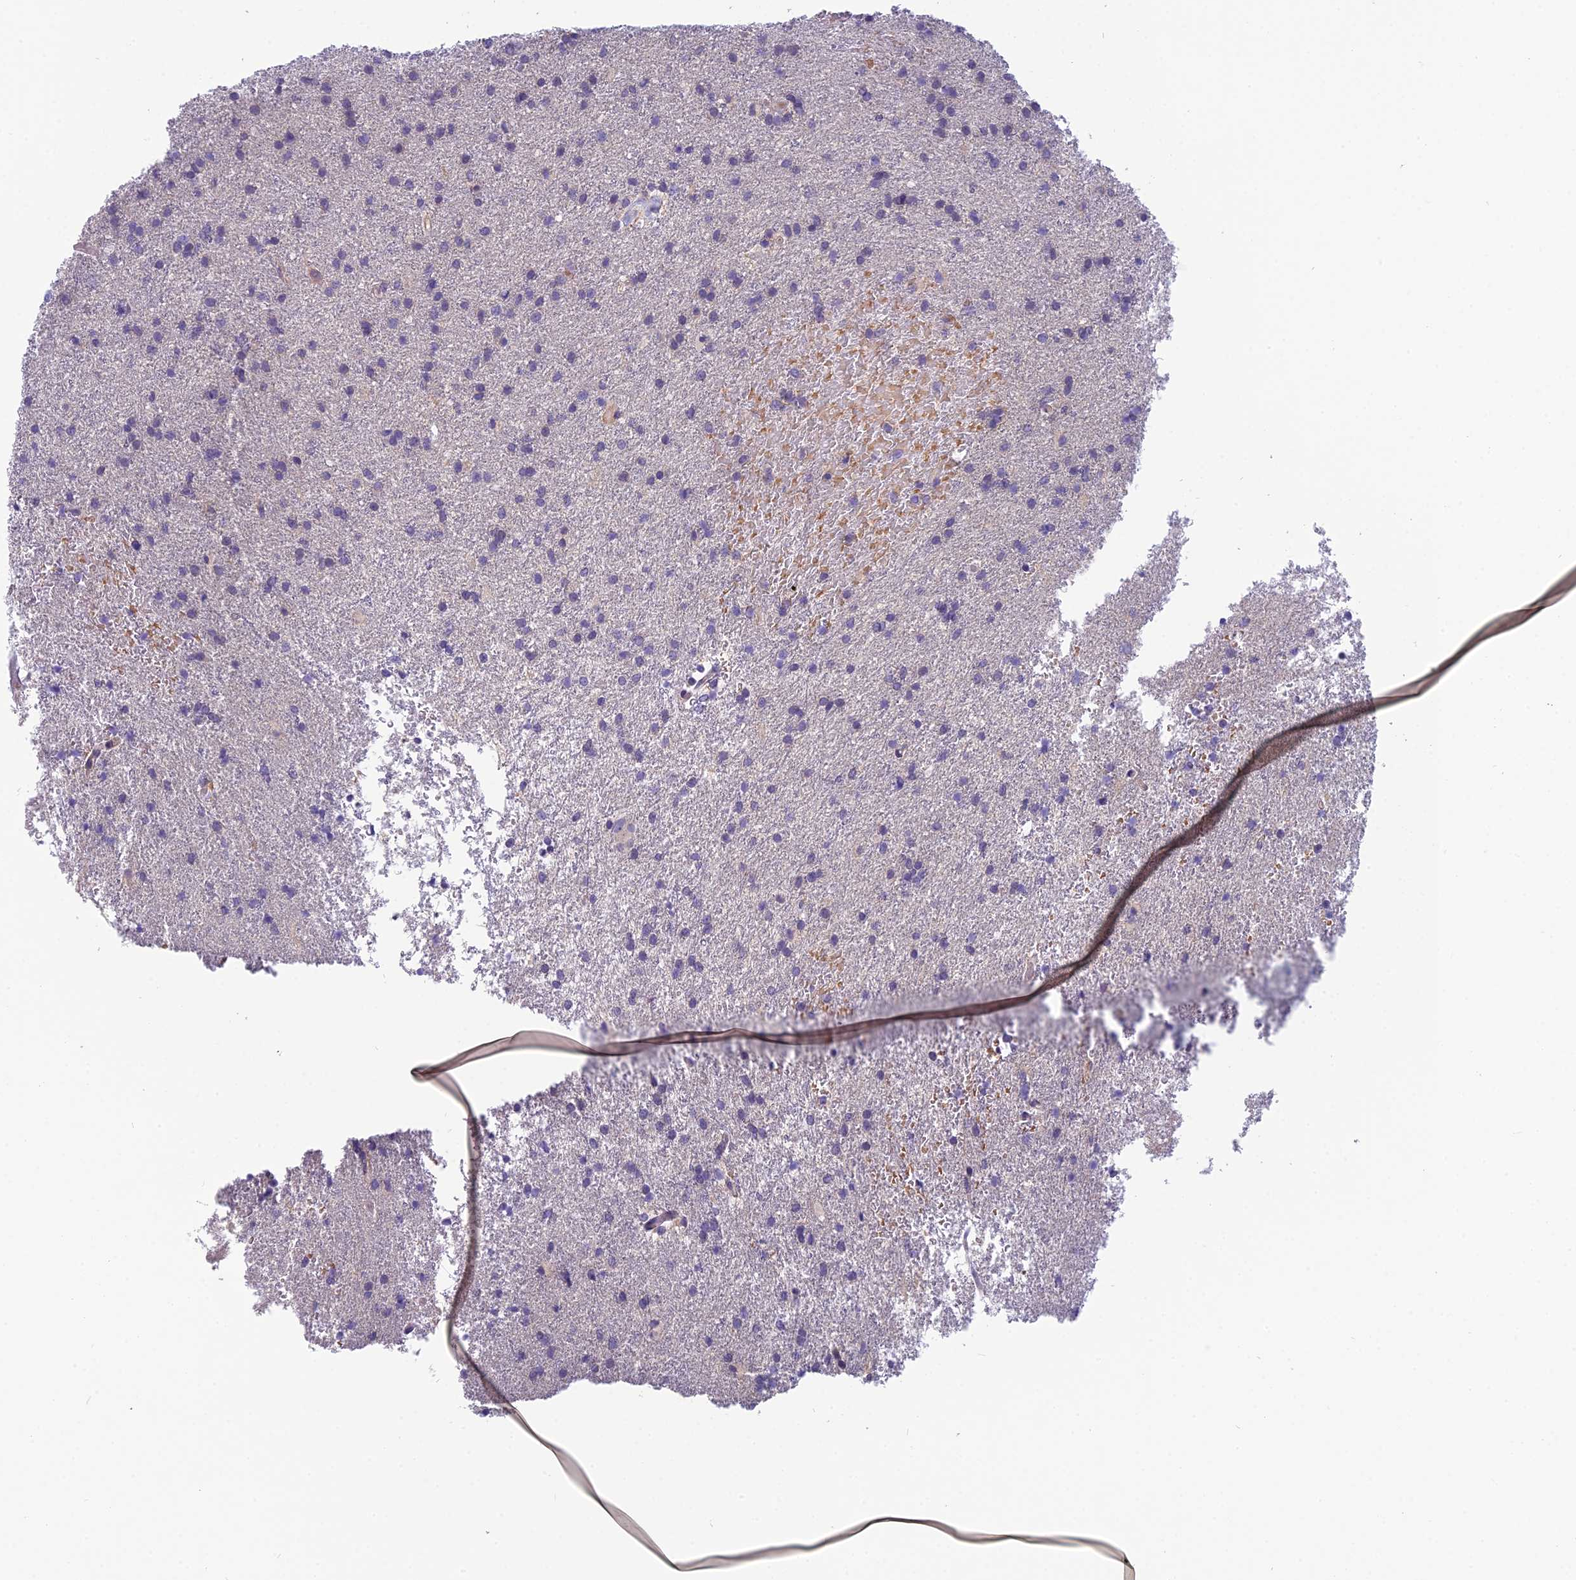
{"staining": {"intensity": "negative", "quantity": "none", "location": "none"}, "tissue": "glioma", "cell_type": "Tumor cells", "image_type": "cancer", "snomed": [{"axis": "morphology", "description": "Glioma, malignant, High grade"}, {"axis": "topography", "description": "Brain"}], "caption": "Human malignant glioma (high-grade) stained for a protein using IHC exhibits no staining in tumor cells.", "gene": "RBM41", "patient": {"sex": "female", "age": 50}}